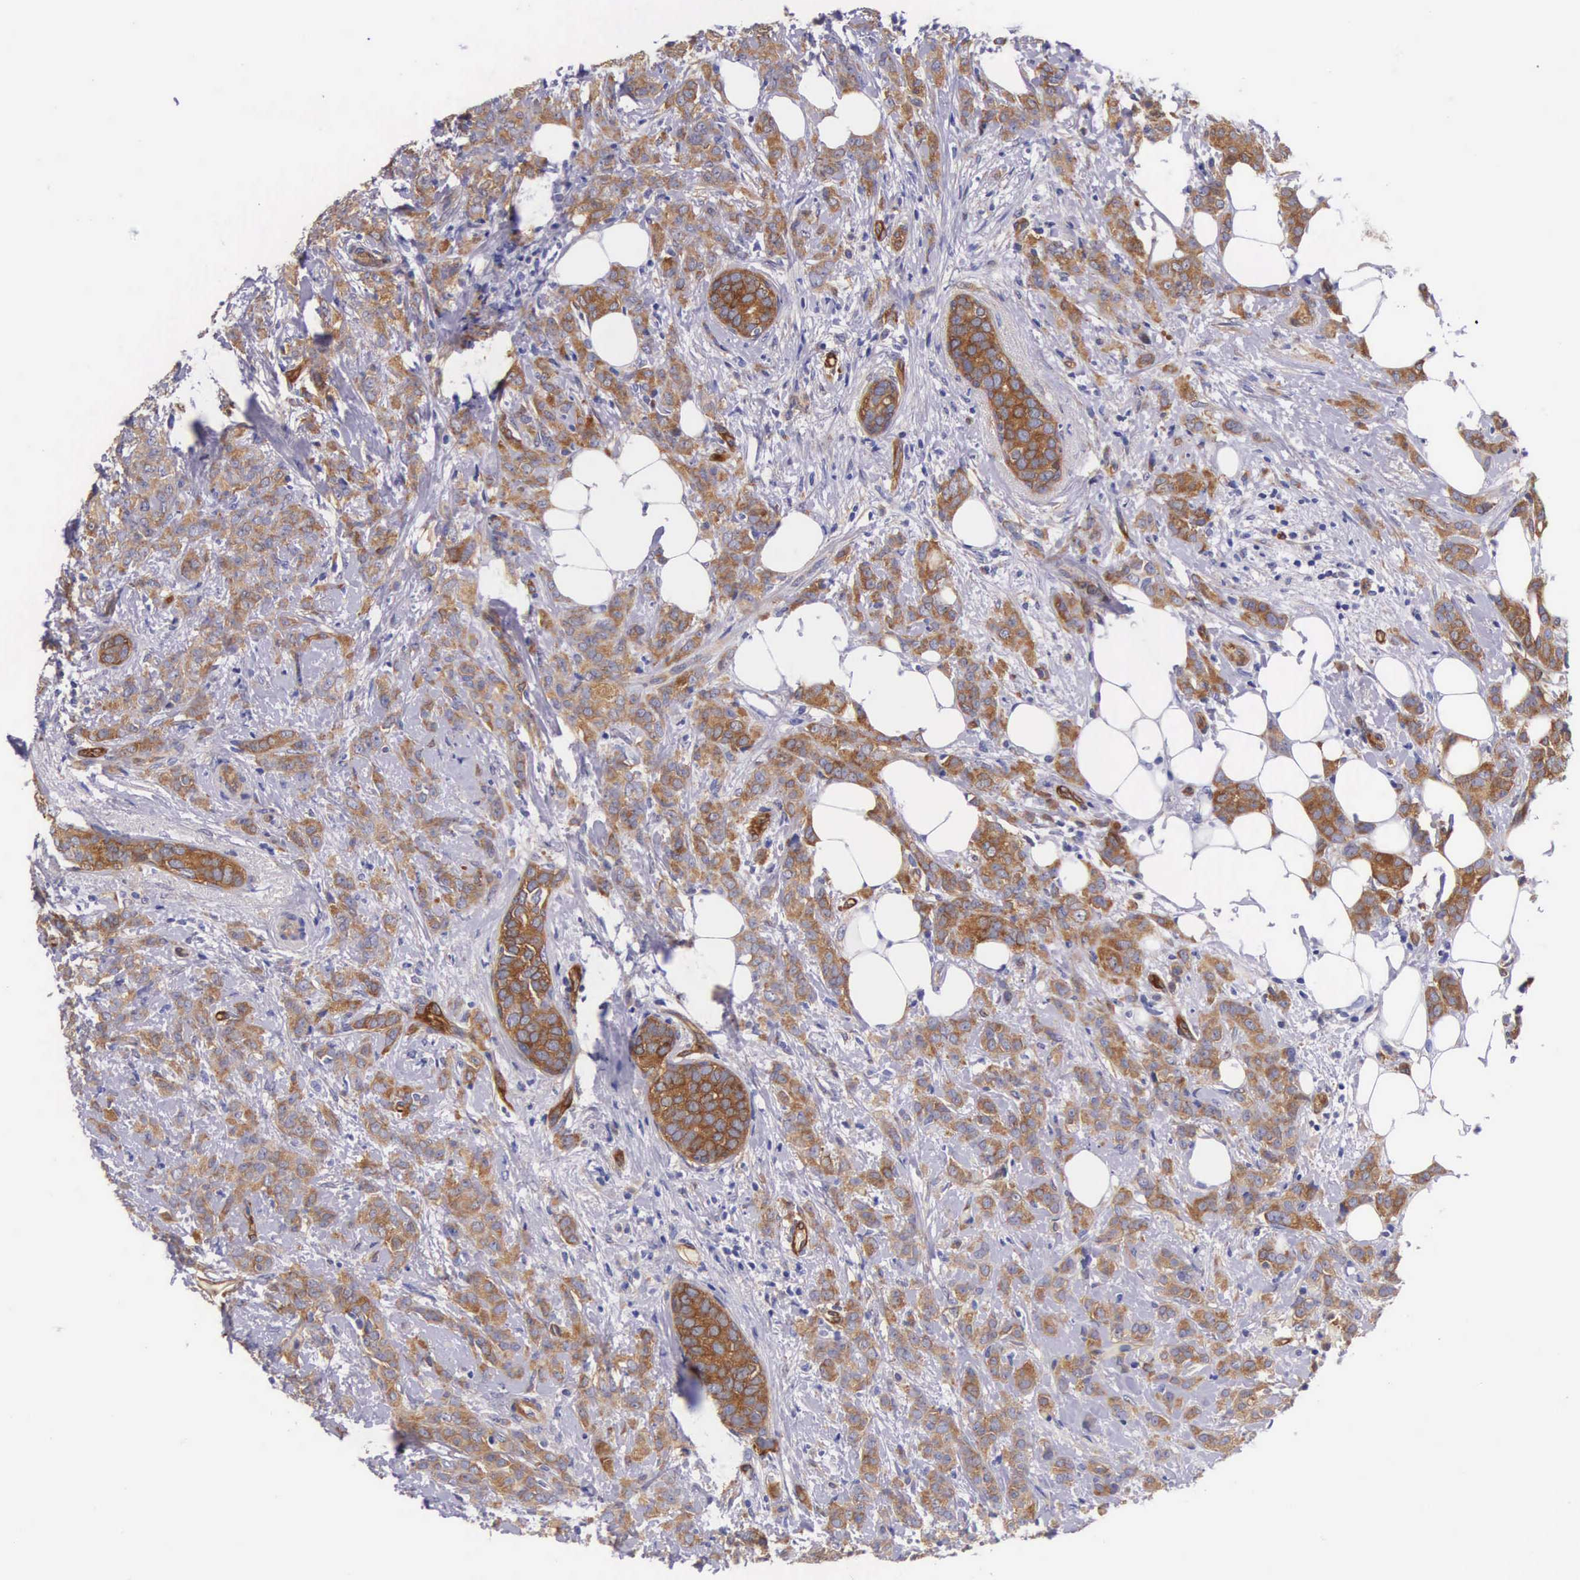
{"staining": {"intensity": "moderate", "quantity": ">75%", "location": "cytoplasmic/membranous"}, "tissue": "breast cancer", "cell_type": "Tumor cells", "image_type": "cancer", "snomed": [{"axis": "morphology", "description": "Duct carcinoma"}, {"axis": "topography", "description": "Breast"}], "caption": "A brown stain shows moderate cytoplasmic/membranous positivity of a protein in breast cancer (intraductal carcinoma) tumor cells.", "gene": "BCAR1", "patient": {"sex": "female", "age": 53}}